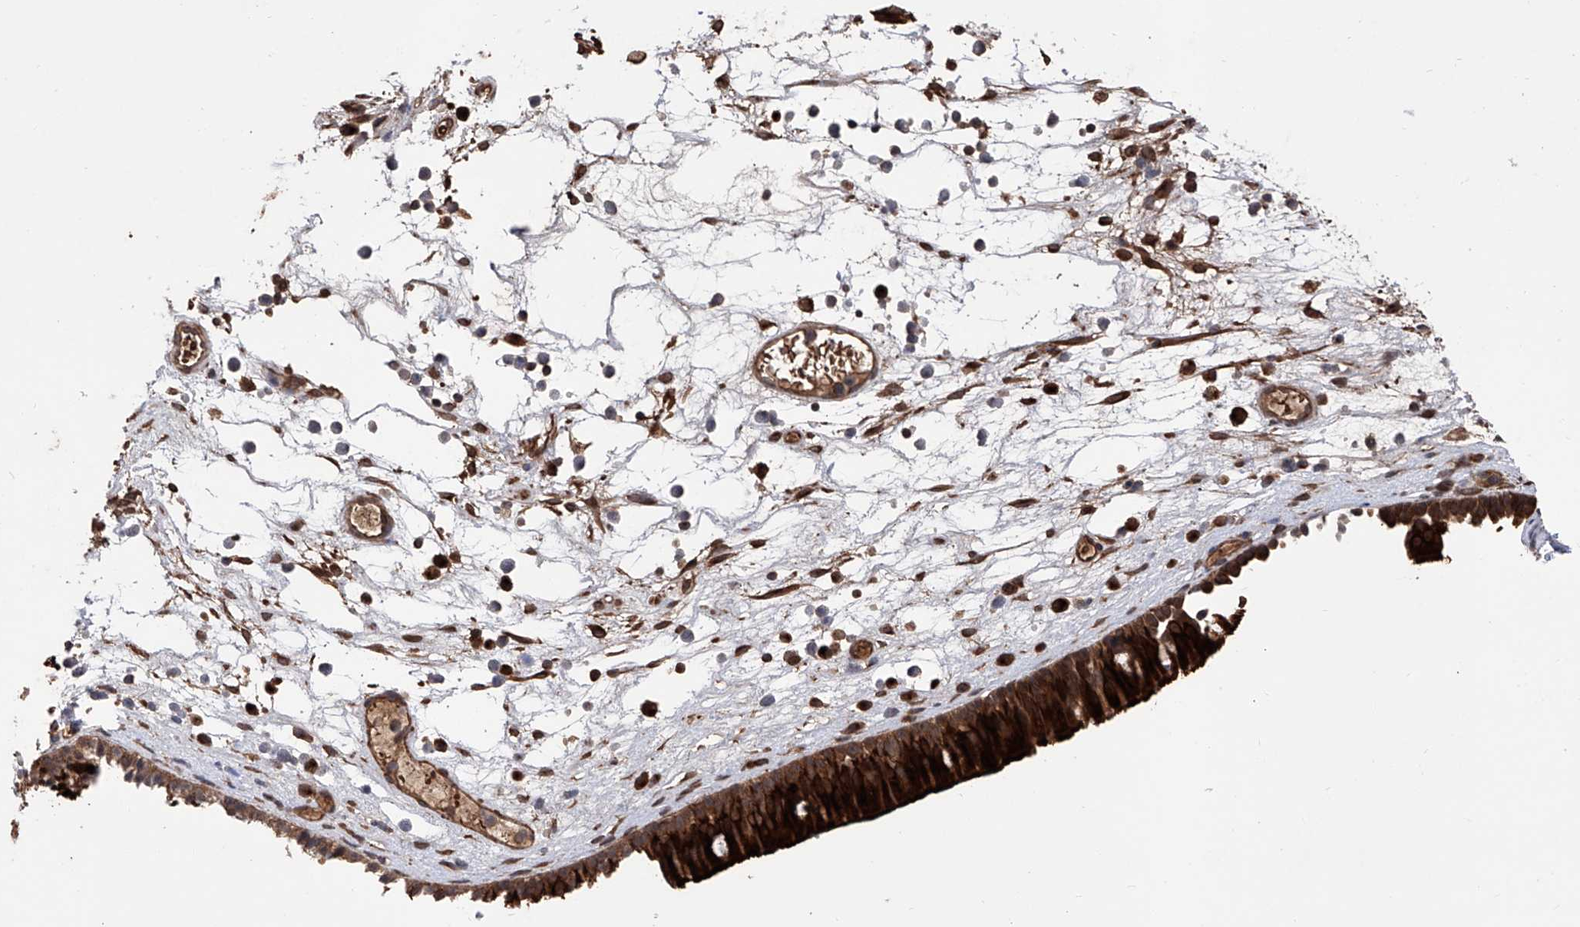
{"staining": {"intensity": "strong", "quantity": ">75%", "location": "cytoplasmic/membranous,nuclear"}, "tissue": "nasopharynx", "cell_type": "Respiratory epithelial cells", "image_type": "normal", "snomed": [{"axis": "morphology", "description": "Normal tissue, NOS"}, {"axis": "morphology", "description": "Inflammation, NOS"}, {"axis": "morphology", "description": "Malignant melanoma, Metastatic site"}, {"axis": "topography", "description": "Nasopharynx"}], "caption": "Respiratory epithelial cells display strong cytoplasmic/membranous,nuclear staining in about >75% of cells in normal nasopharynx.", "gene": "LYSMD4", "patient": {"sex": "male", "age": 70}}